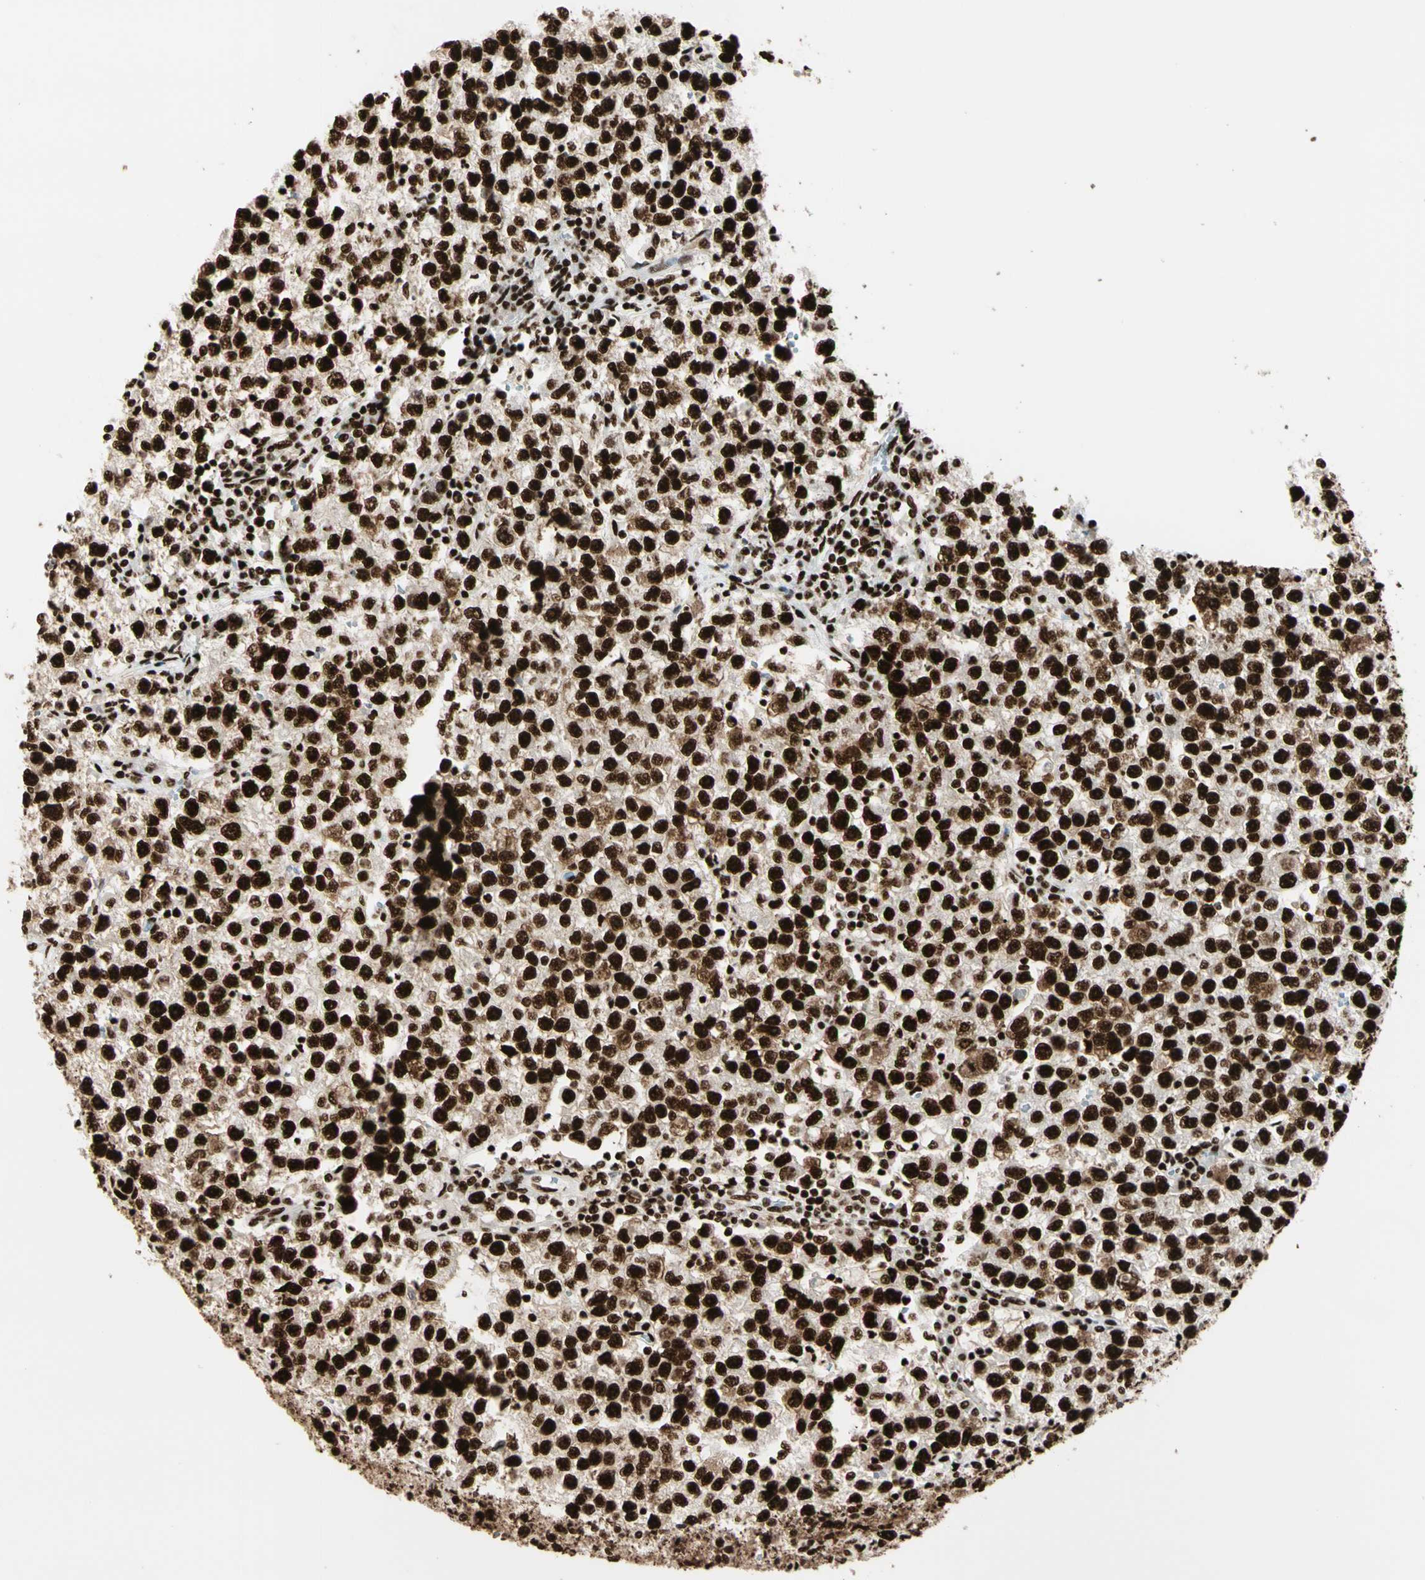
{"staining": {"intensity": "strong", "quantity": ">75%", "location": "nuclear"}, "tissue": "testis cancer", "cell_type": "Tumor cells", "image_type": "cancer", "snomed": [{"axis": "morphology", "description": "Seminoma, NOS"}, {"axis": "topography", "description": "Testis"}], "caption": "This histopathology image exhibits testis seminoma stained with immunohistochemistry (IHC) to label a protein in brown. The nuclear of tumor cells show strong positivity for the protein. Nuclei are counter-stained blue.", "gene": "CCAR1", "patient": {"sex": "male", "age": 22}}